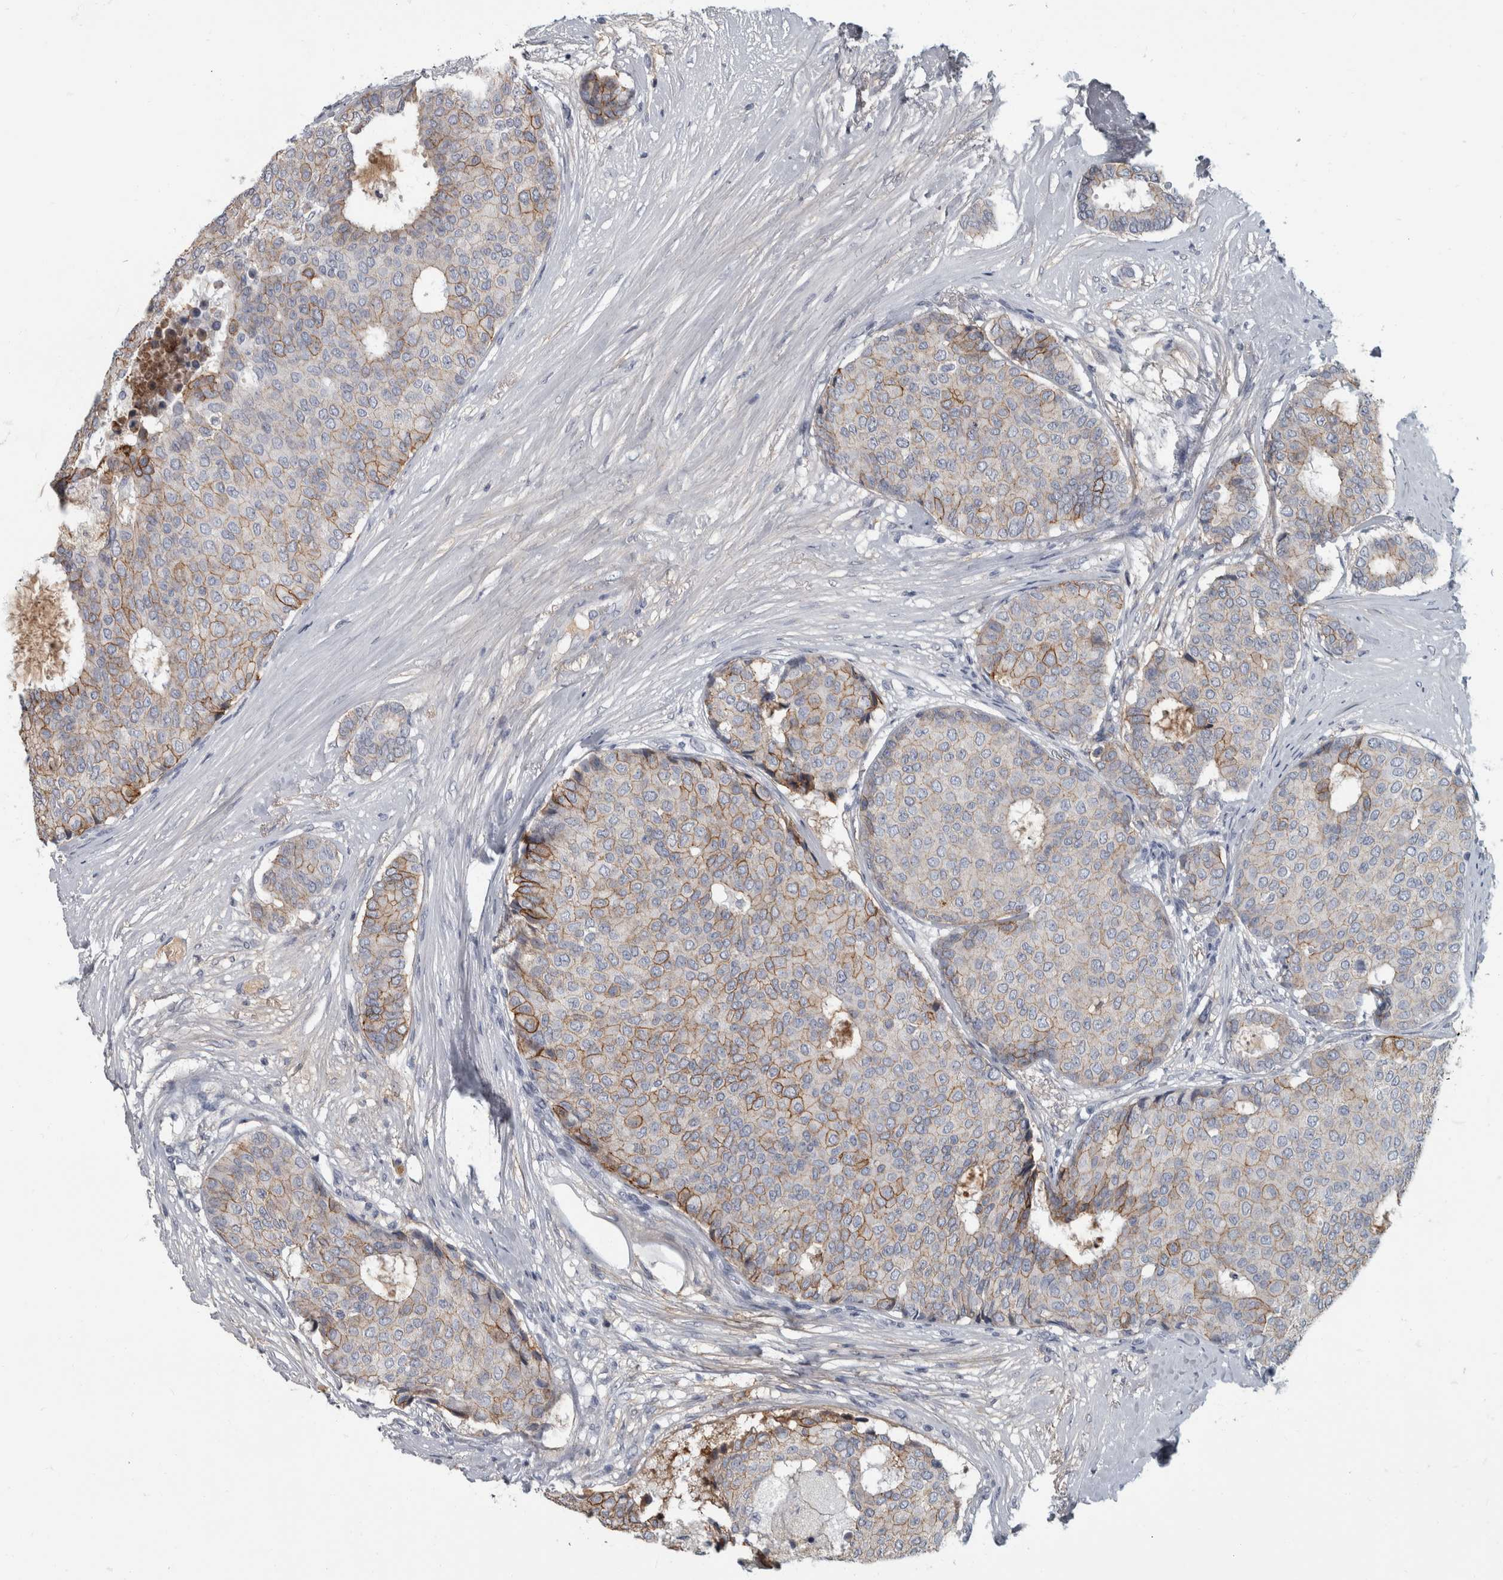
{"staining": {"intensity": "moderate", "quantity": "25%-75%", "location": "cytoplasmic/membranous"}, "tissue": "breast cancer", "cell_type": "Tumor cells", "image_type": "cancer", "snomed": [{"axis": "morphology", "description": "Duct carcinoma"}, {"axis": "topography", "description": "Breast"}], "caption": "Protein staining of breast cancer (intraductal carcinoma) tissue shows moderate cytoplasmic/membranous staining in about 25%-75% of tumor cells.", "gene": "DSG2", "patient": {"sex": "female", "age": 75}}